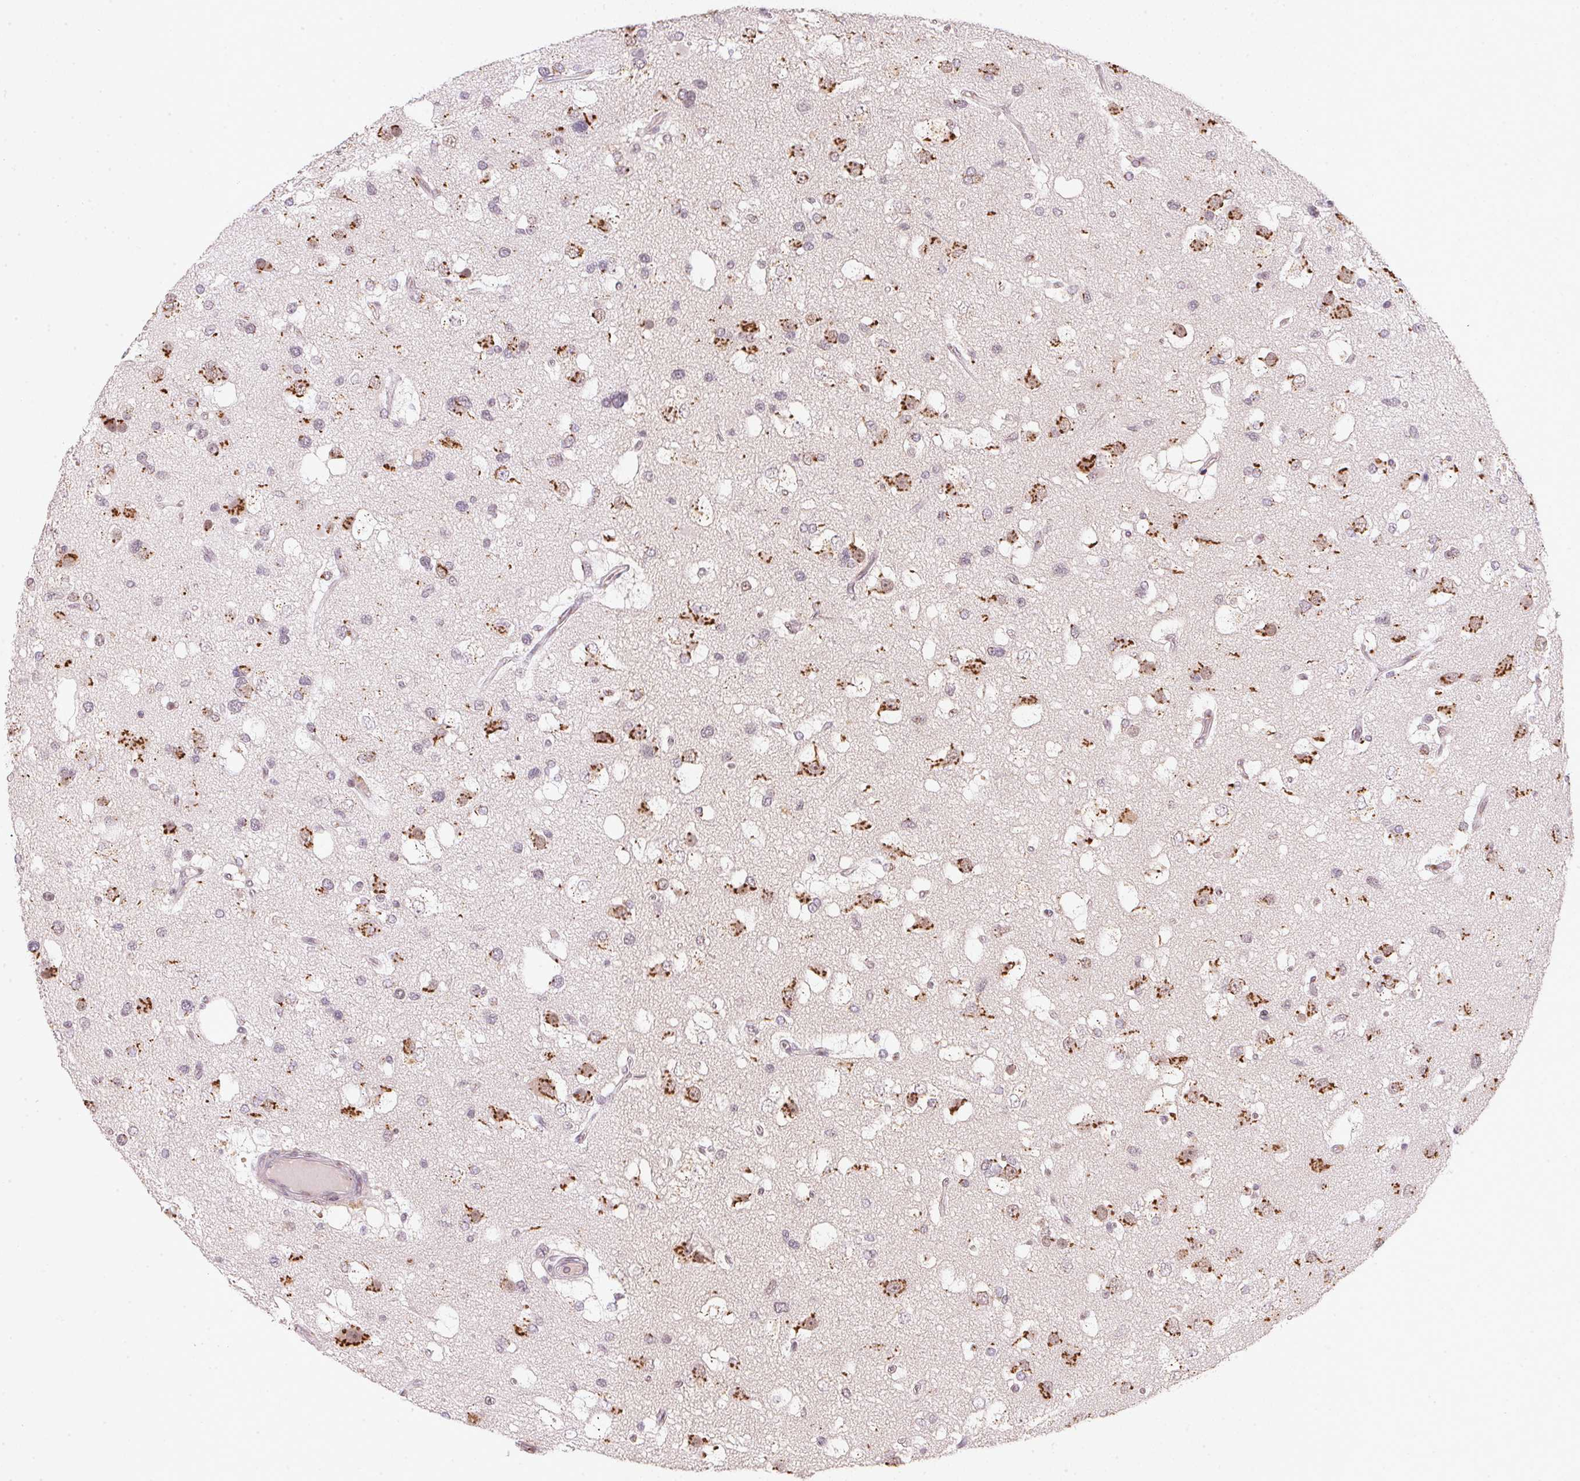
{"staining": {"intensity": "moderate", "quantity": "25%-75%", "location": "cytoplasmic/membranous"}, "tissue": "glioma", "cell_type": "Tumor cells", "image_type": "cancer", "snomed": [{"axis": "morphology", "description": "Glioma, malignant, High grade"}, {"axis": "topography", "description": "Brain"}], "caption": "Moderate cytoplasmic/membranous protein expression is present in approximately 25%-75% of tumor cells in malignant high-grade glioma.", "gene": "RAB22A", "patient": {"sex": "male", "age": 53}}